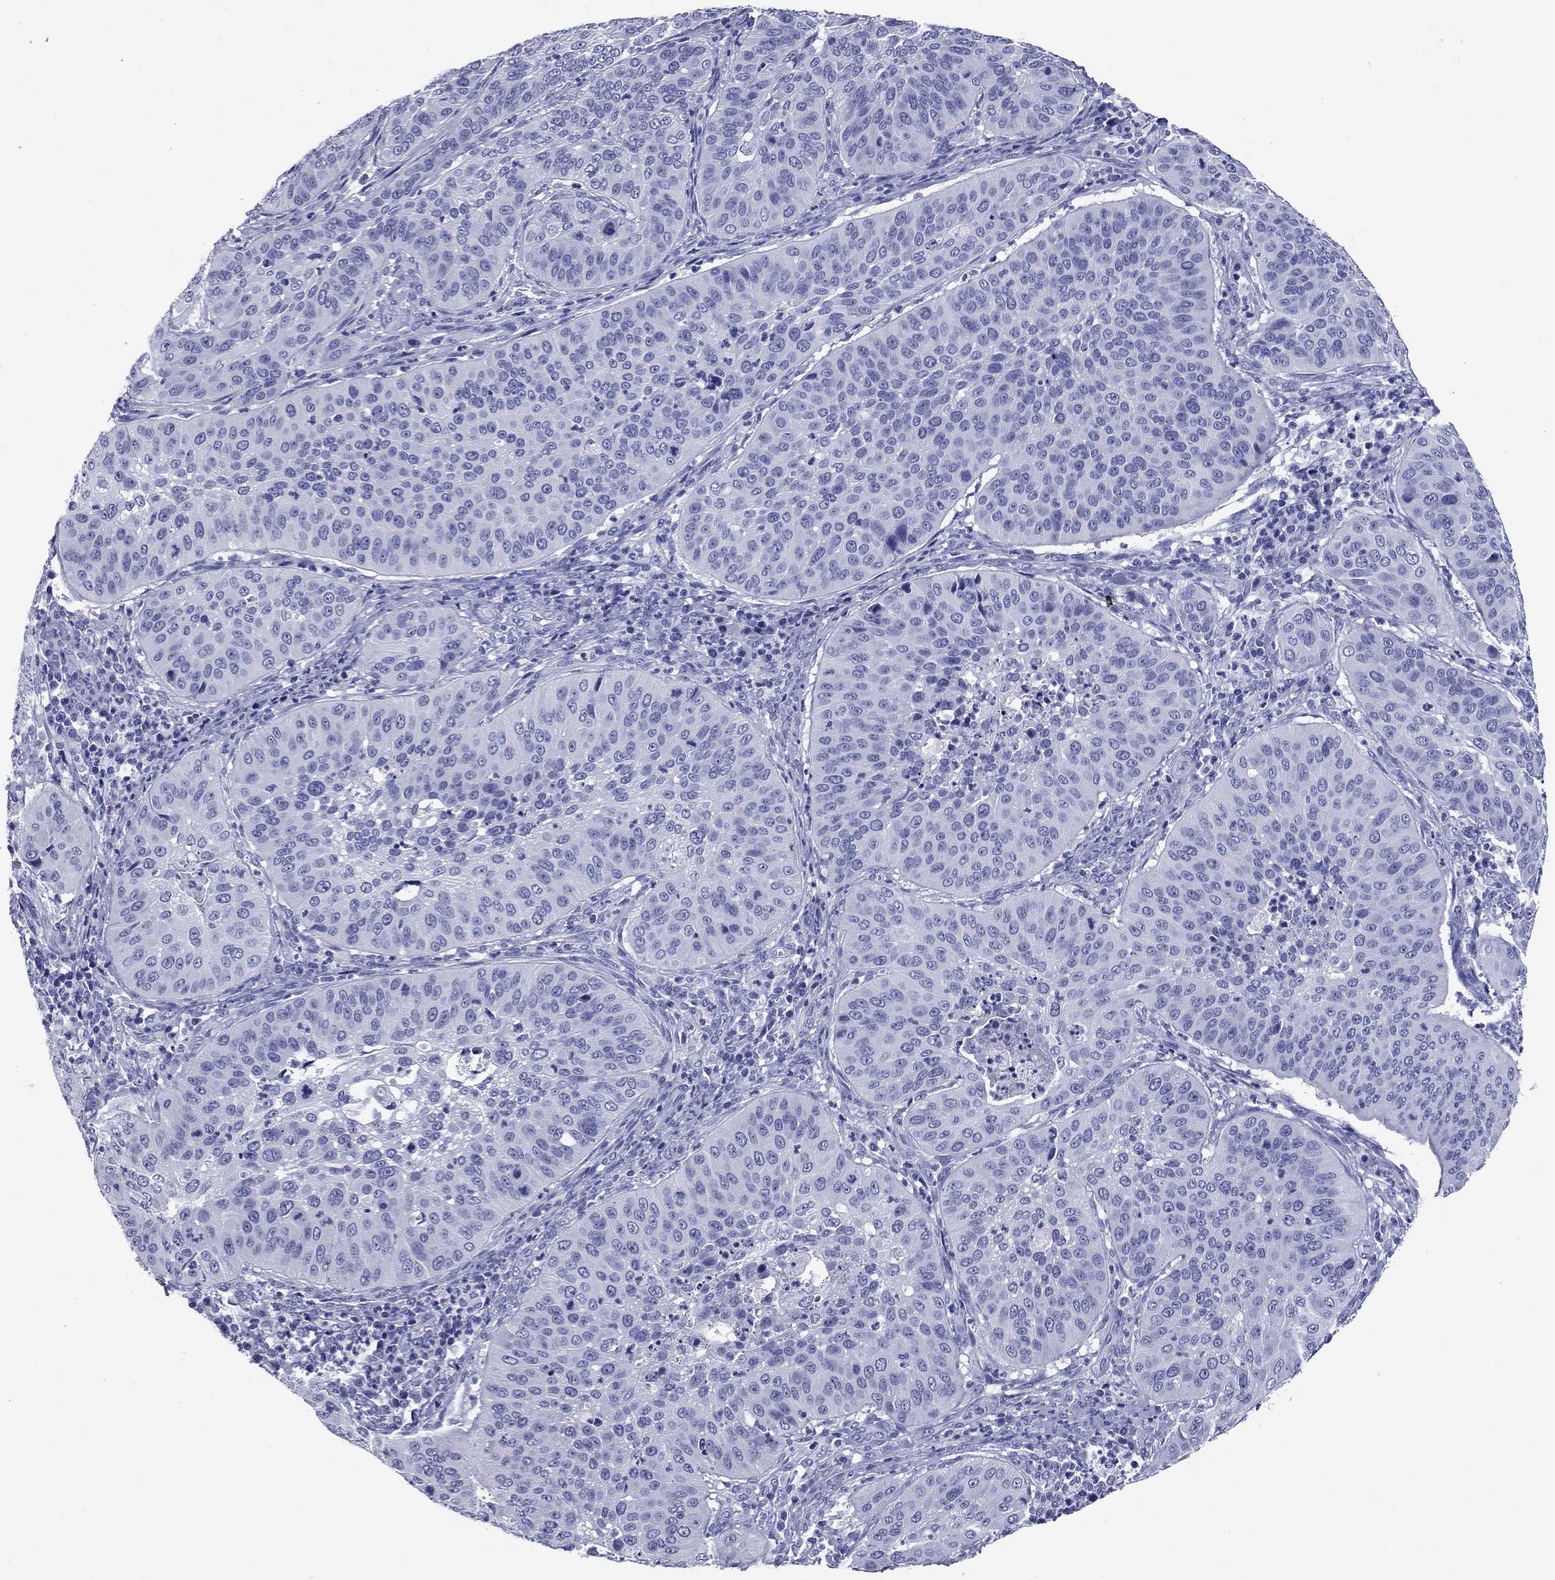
{"staining": {"intensity": "negative", "quantity": "none", "location": "none"}, "tissue": "cervical cancer", "cell_type": "Tumor cells", "image_type": "cancer", "snomed": [{"axis": "morphology", "description": "Normal tissue, NOS"}, {"axis": "morphology", "description": "Squamous cell carcinoma, NOS"}, {"axis": "topography", "description": "Cervix"}], "caption": "Immunohistochemical staining of cervical cancer (squamous cell carcinoma) reveals no significant staining in tumor cells.", "gene": "NPPA", "patient": {"sex": "female", "age": 39}}